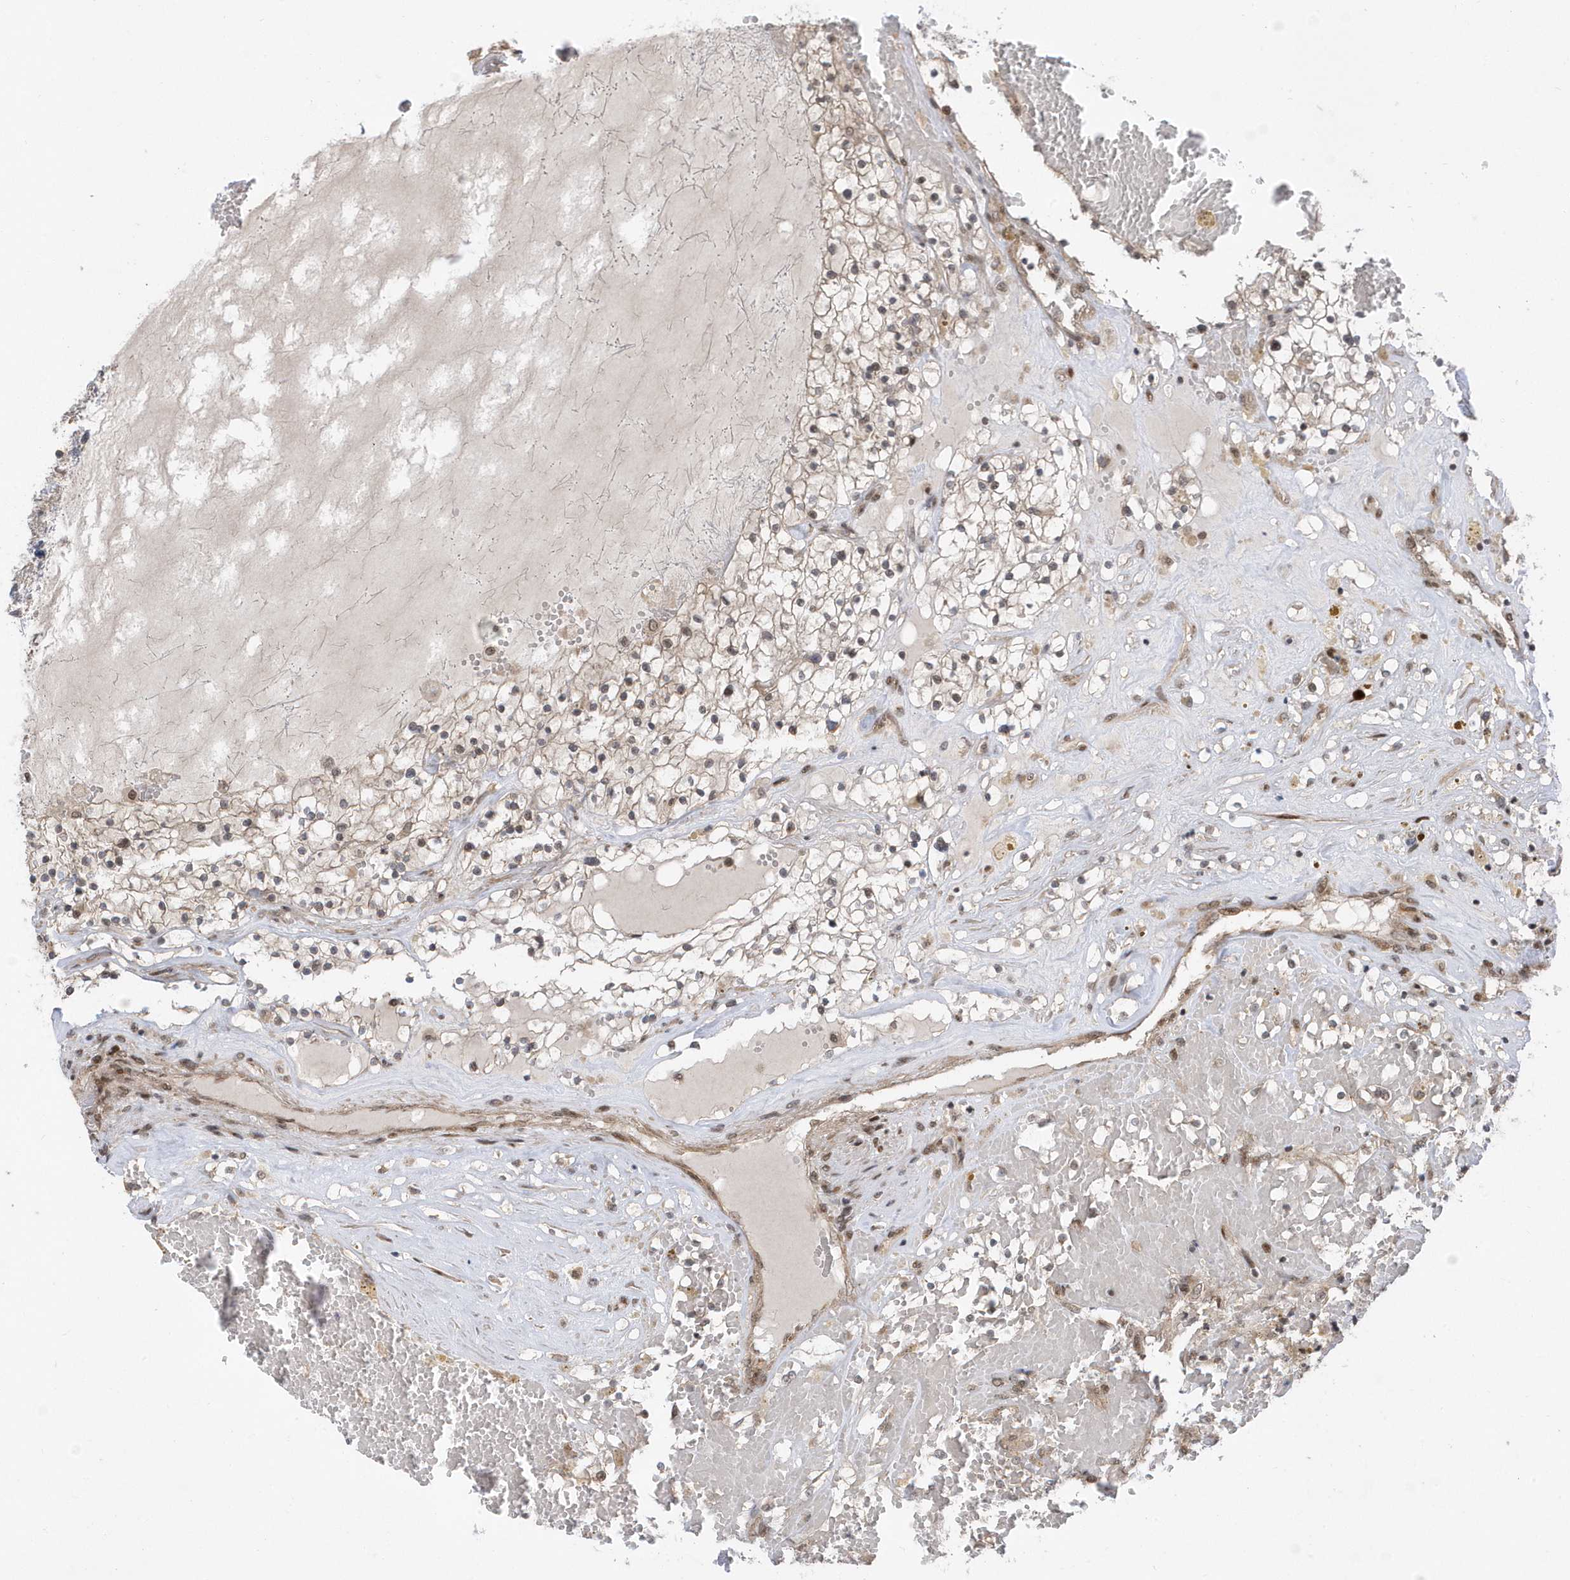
{"staining": {"intensity": "weak", "quantity": ">75%", "location": "cytoplasmic/membranous,nuclear"}, "tissue": "renal cancer", "cell_type": "Tumor cells", "image_type": "cancer", "snomed": [{"axis": "morphology", "description": "Normal tissue, NOS"}, {"axis": "morphology", "description": "Adenocarcinoma, NOS"}, {"axis": "topography", "description": "Kidney"}], "caption": "A low amount of weak cytoplasmic/membranous and nuclear expression is appreciated in about >75% of tumor cells in renal adenocarcinoma tissue.", "gene": "USP53", "patient": {"sex": "male", "age": 68}}